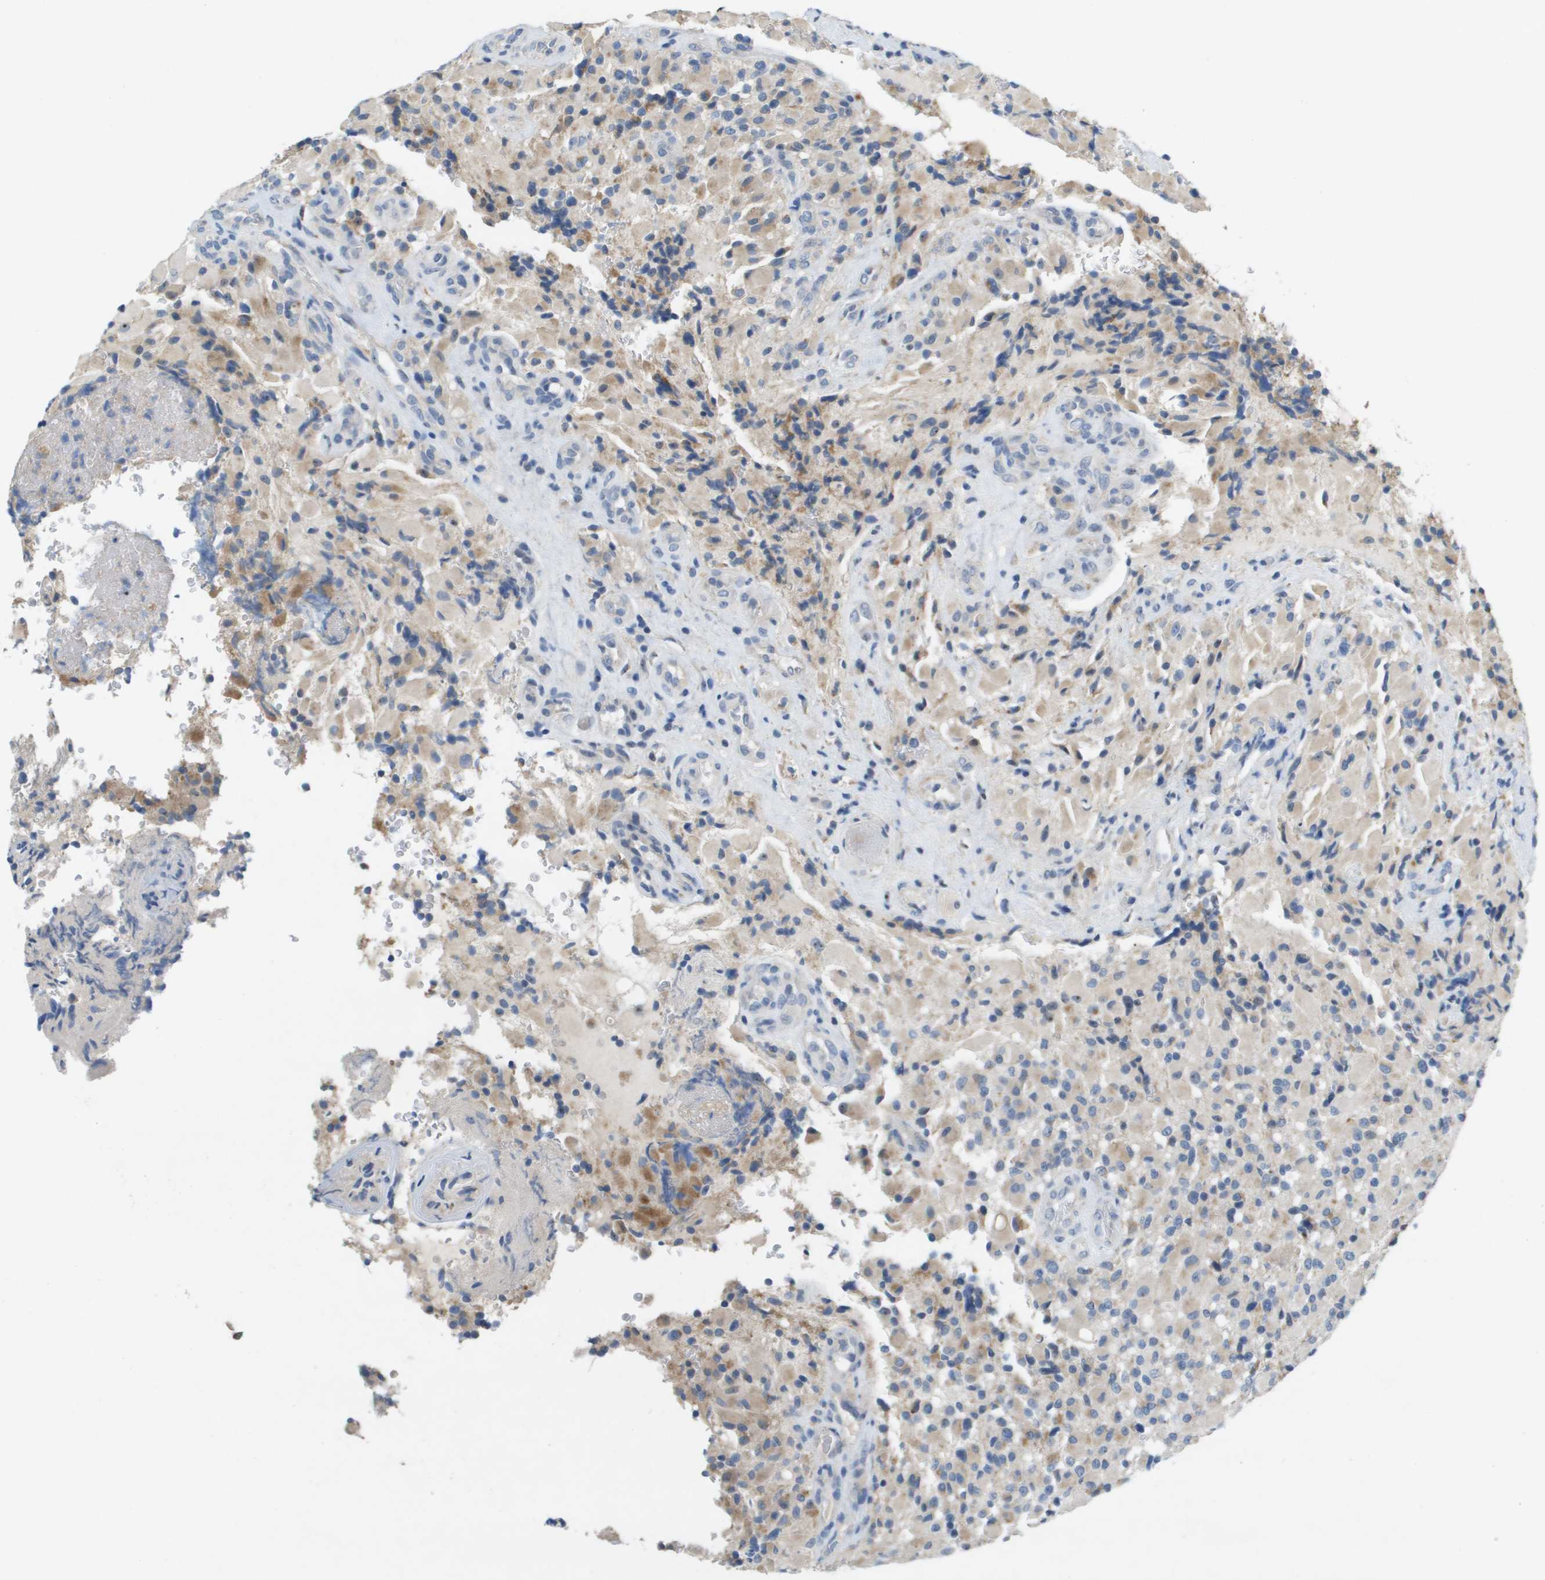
{"staining": {"intensity": "weak", "quantity": "<25%", "location": "cytoplasmic/membranous"}, "tissue": "glioma", "cell_type": "Tumor cells", "image_type": "cancer", "snomed": [{"axis": "morphology", "description": "Glioma, malignant, High grade"}, {"axis": "topography", "description": "Brain"}], "caption": "Glioma was stained to show a protein in brown. There is no significant positivity in tumor cells.", "gene": "B3GNT5", "patient": {"sex": "male", "age": 71}}